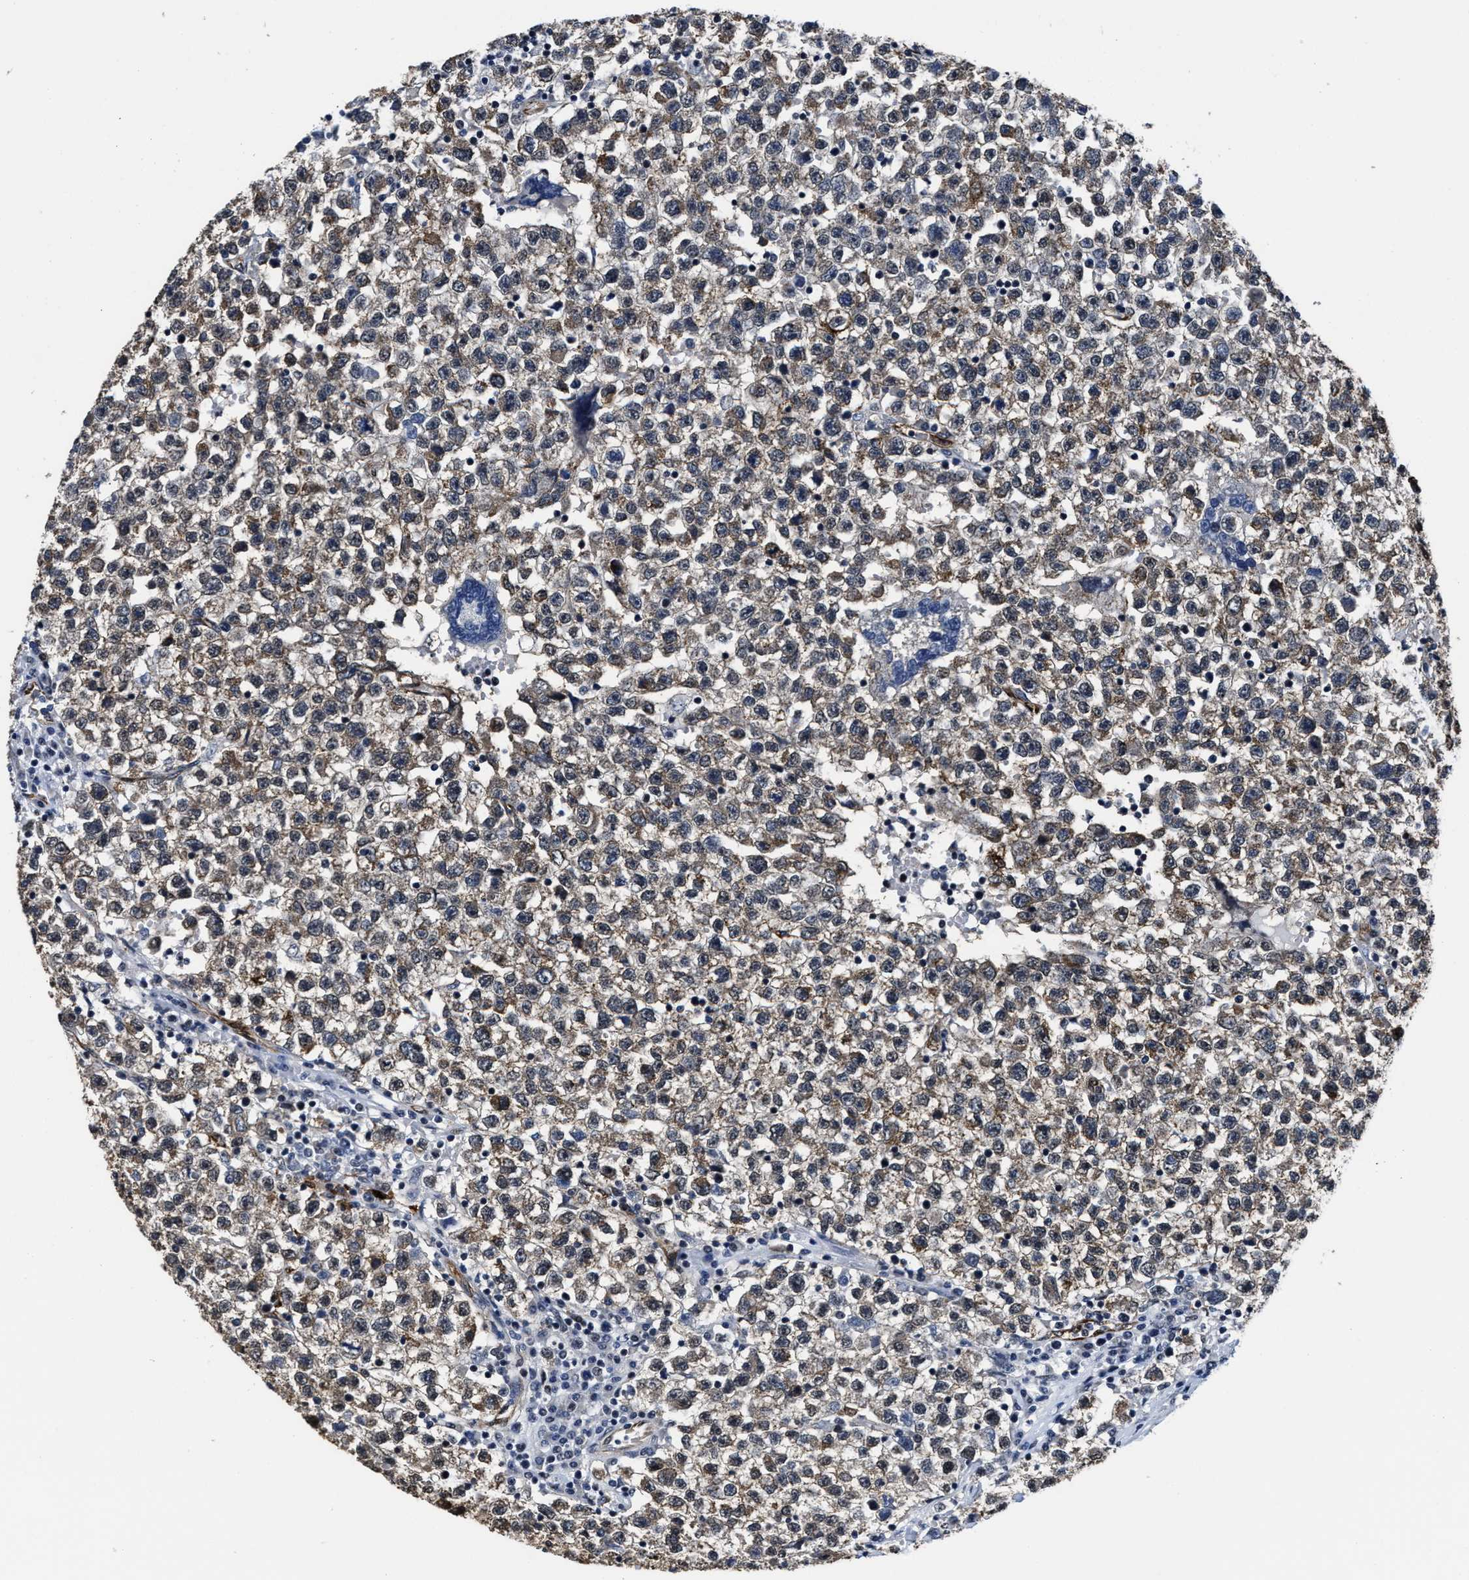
{"staining": {"intensity": "weak", "quantity": ">75%", "location": "cytoplasmic/membranous"}, "tissue": "testis cancer", "cell_type": "Tumor cells", "image_type": "cancer", "snomed": [{"axis": "morphology", "description": "Seminoma, NOS"}, {"axis": "topography", "description": "Testis"}], "caption": "Seminoma (testis) stained with IHC exhibits weak cytoplasmic/membranous staining in about >75% of tumor cells.", "gene": "MARCKSL1", "patient": {"sex": "male", "age": 22}}